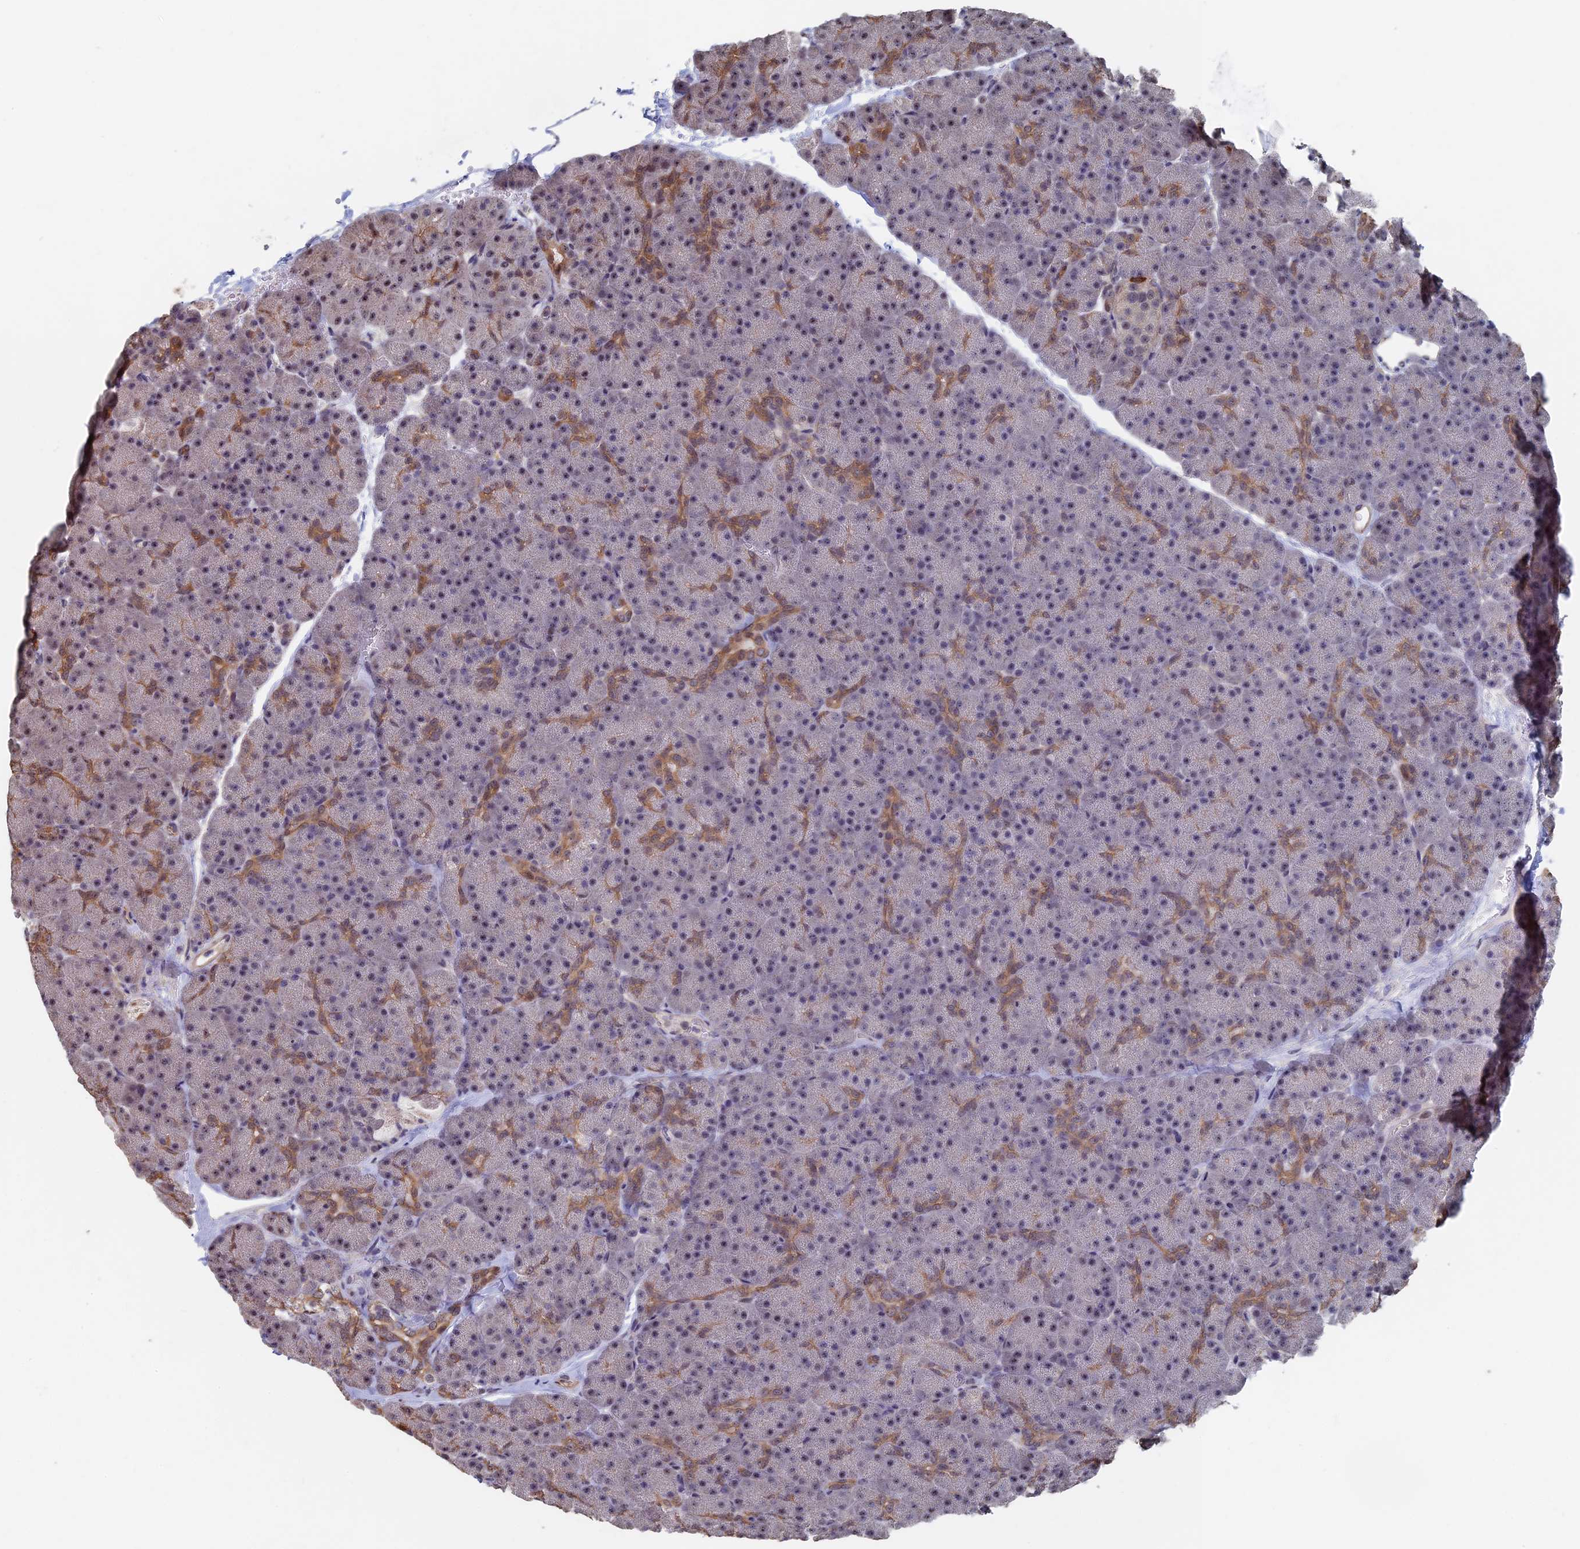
{"staining": {"intensity": "moderate", "quantity": "<25%", "location": "cytoplasmic/membranous,nuclear"}, "tissue": "pancreas", "cell_type": "Exocrine glandular cells", "image_type": "normal", "snomed": [{"axis": "morphology", "description": "Normal tissue, NOS"}, {"axis": "topography", "description": "Pancreas"}], "caption": "The immunohistochemical stain labels moderate cytoplasmic/membranous,nuclear positivity in exocrine glandular cells of normal pancreas. (DAB (3,3'-diaminobenzidine) = brown stain, brightfield microscopy at high magnification).", "gene": "KIAA1328", "patient": {"sex": "male", "age": 36}}